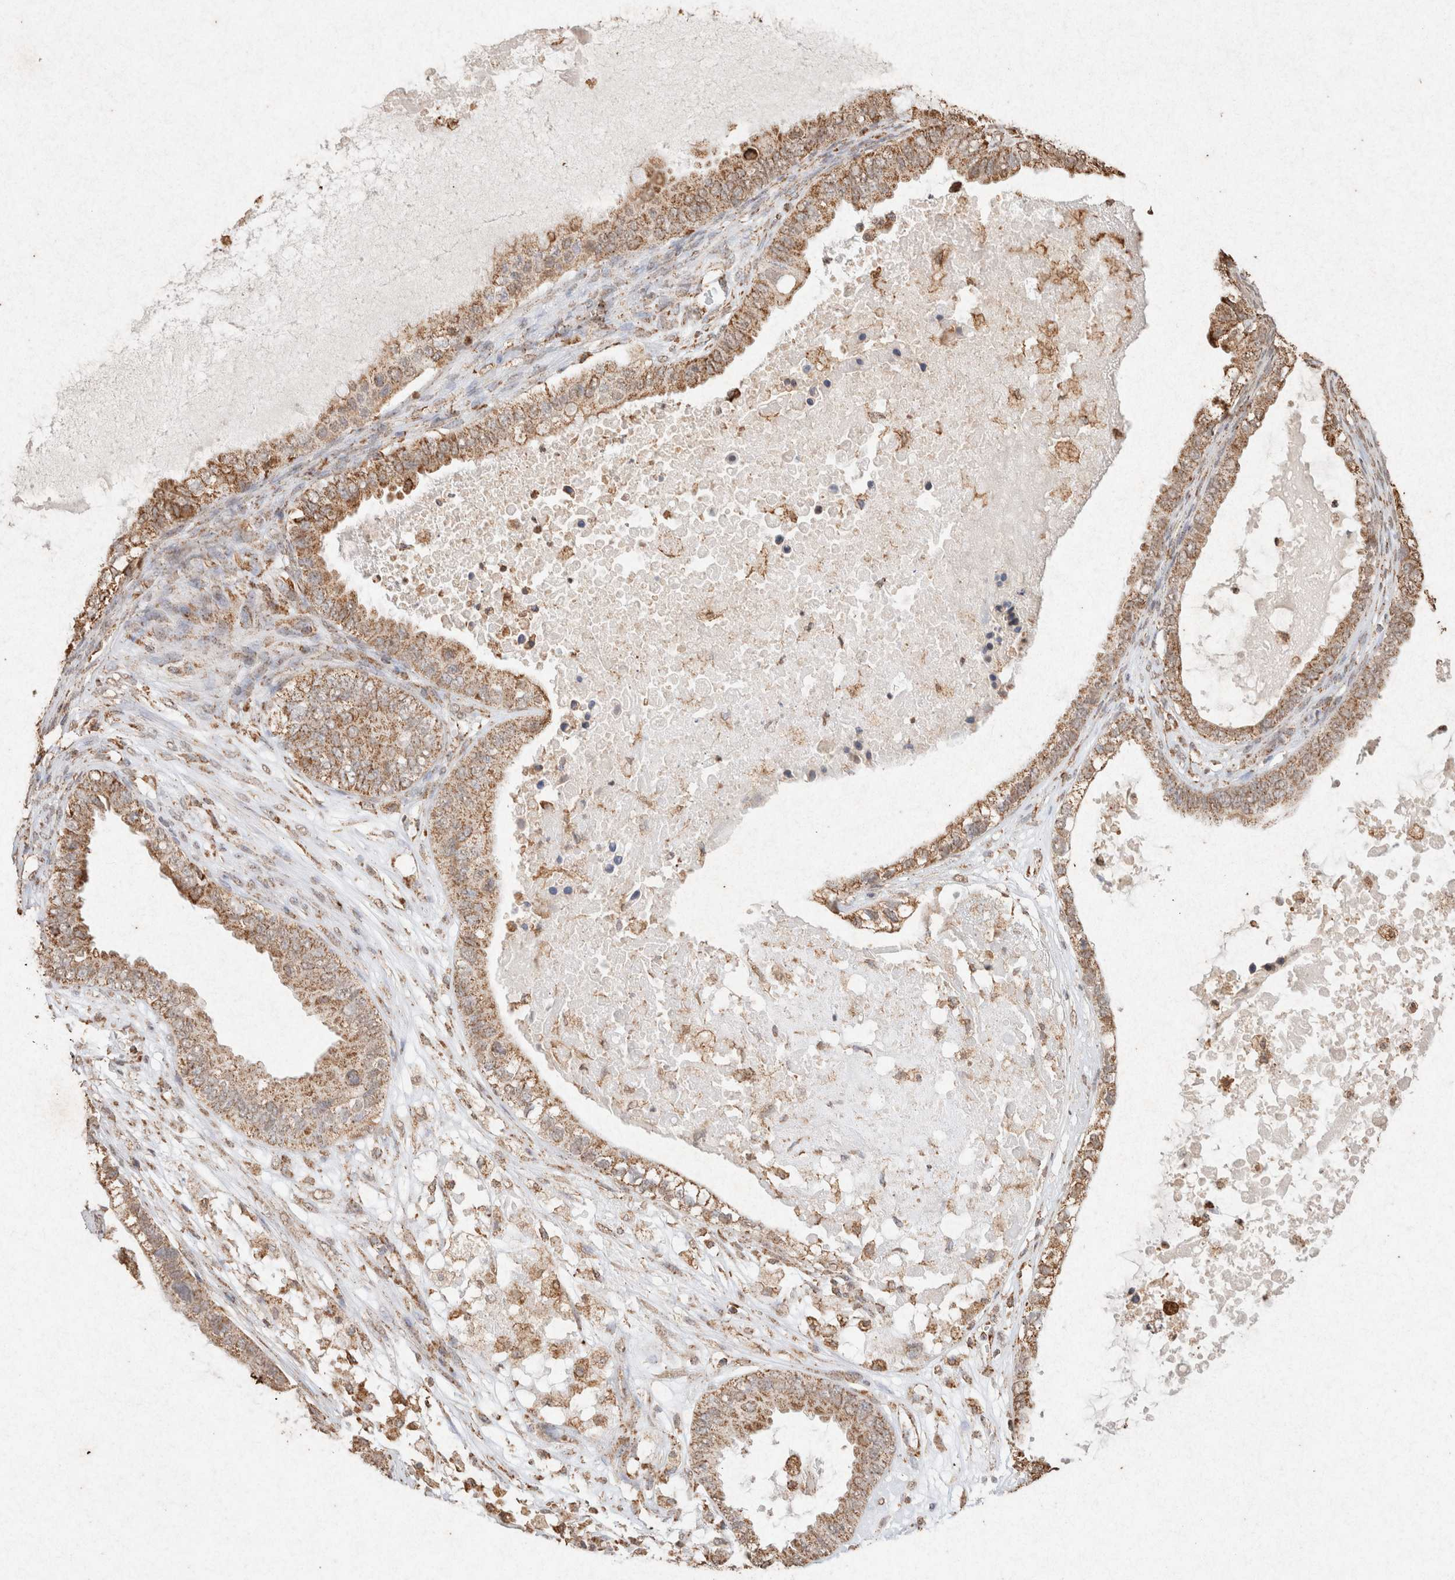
{"staining": {"intensity": "moderate", "quantity": ">75%", "location": "cytoplasmic/membranous"}, "tissue": "ovarian cancer", "cell_type": "Tumor cells", "image_type": "cancer", "snomed": [{"axis": "morphology", "description": "Cystadenocarcinoma, mucinous, NOS"}, {"axis": "topography", "description": "Ovary"}], "caption": "Immunohistochemistry (IHC) (DAB (3,3'-diaminobenzidine)) staining of human ovarian cancer reveals moderate cytoplasmic/membranous protein staining in approximately >75% of tumor cells.", "gene": "SDC2", "patient": {"sex": "female", "age": 80}}